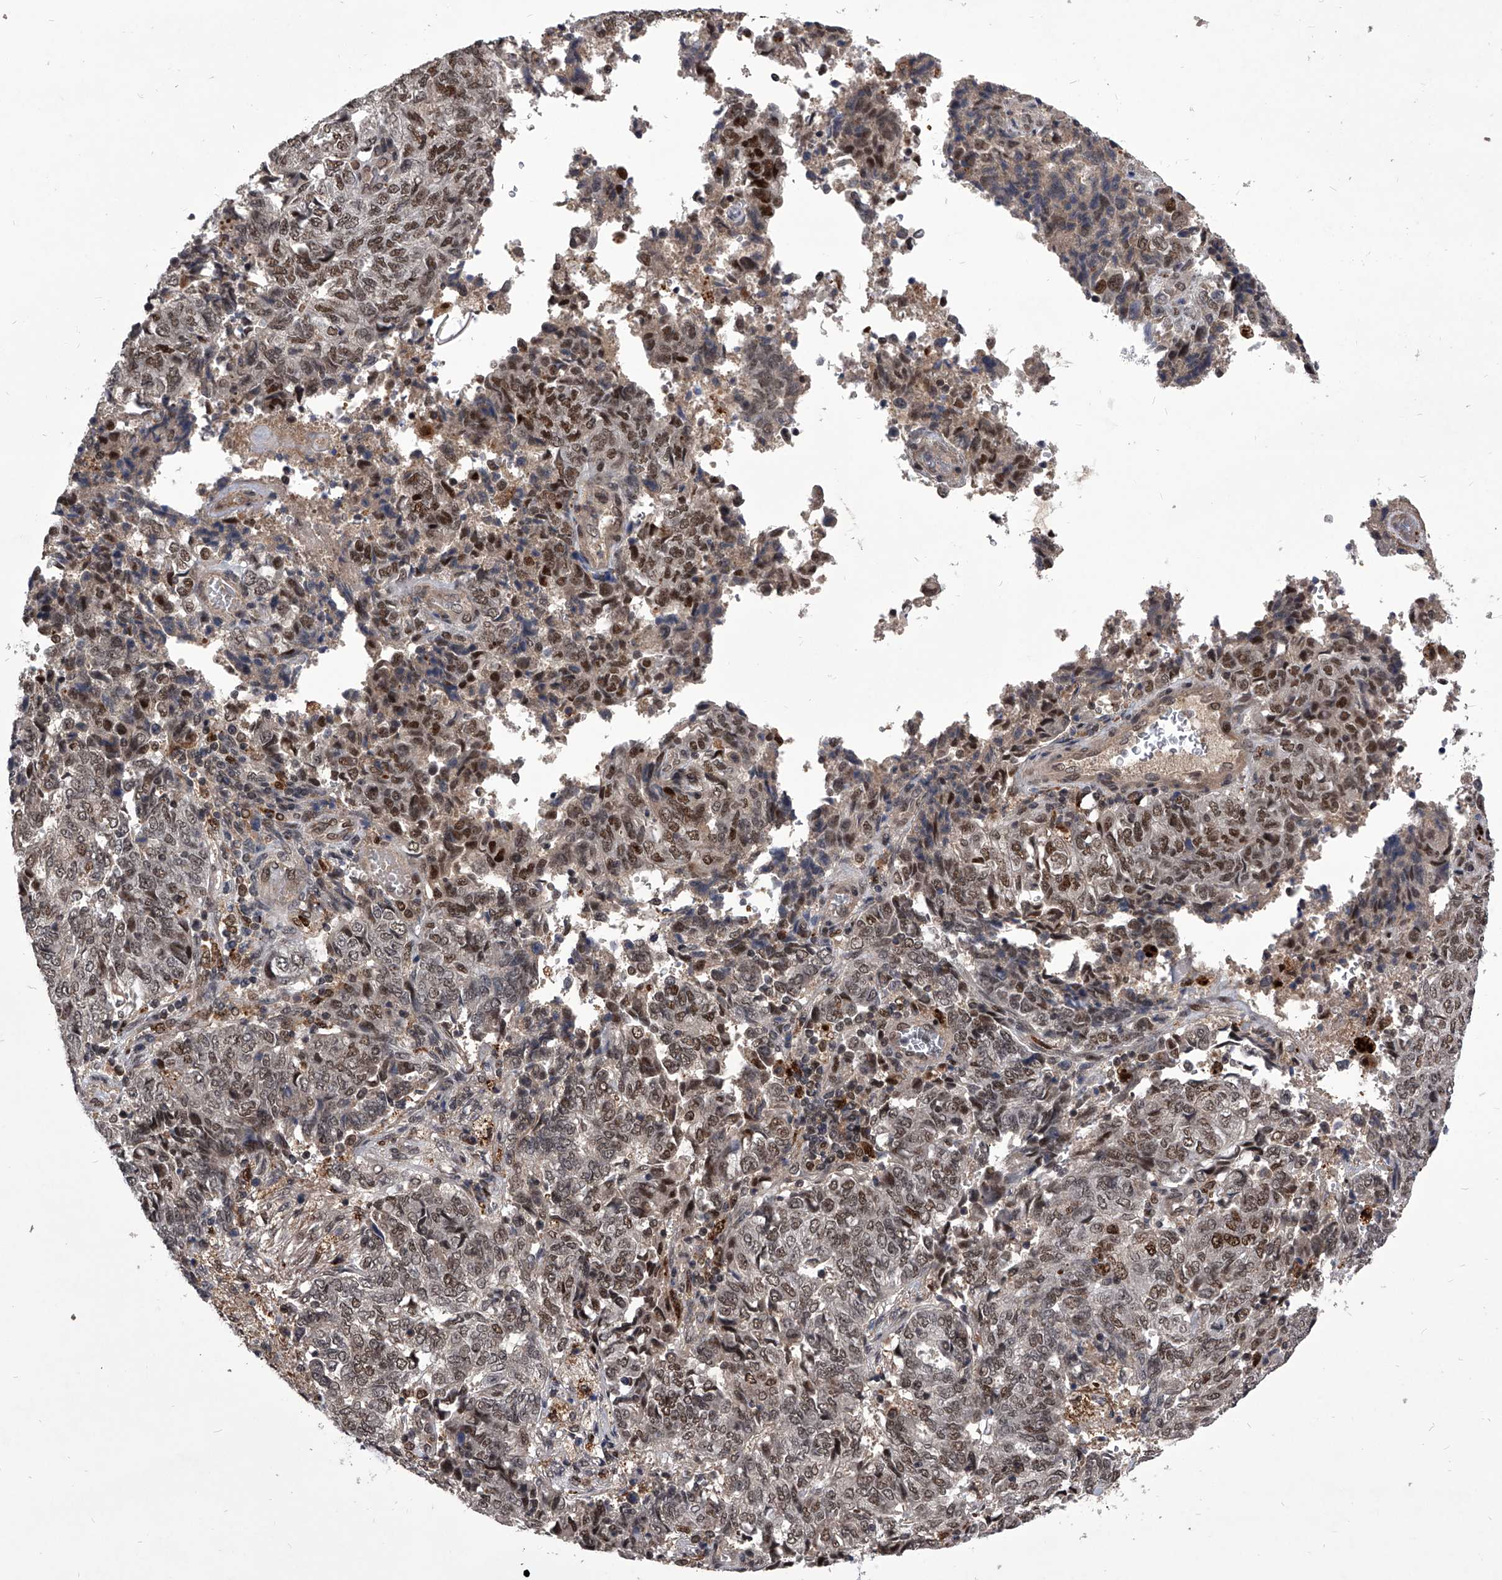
{"staining": {"intensity": "moderate", "quantity": "25%-75%", "location": "nuclear"}, "tissue": "endometrial cancer", "cell_type": "Tumor cells", "image_type": "cancer", "snomed": [{"axis": "morphology", "description": "Adenocarcinoma, NOS"}, {"axis": "topography", "description": "Endometrium"}], "caption": "About 25%-75% of tumor cells in endometrial cancer (adenocarcinoma) exhibit moderate nuclear protein staining as visualized by brown immunohistochemical staining.", "gene": "CMTR1", "patient": {"sex": "female", "age": 80}}